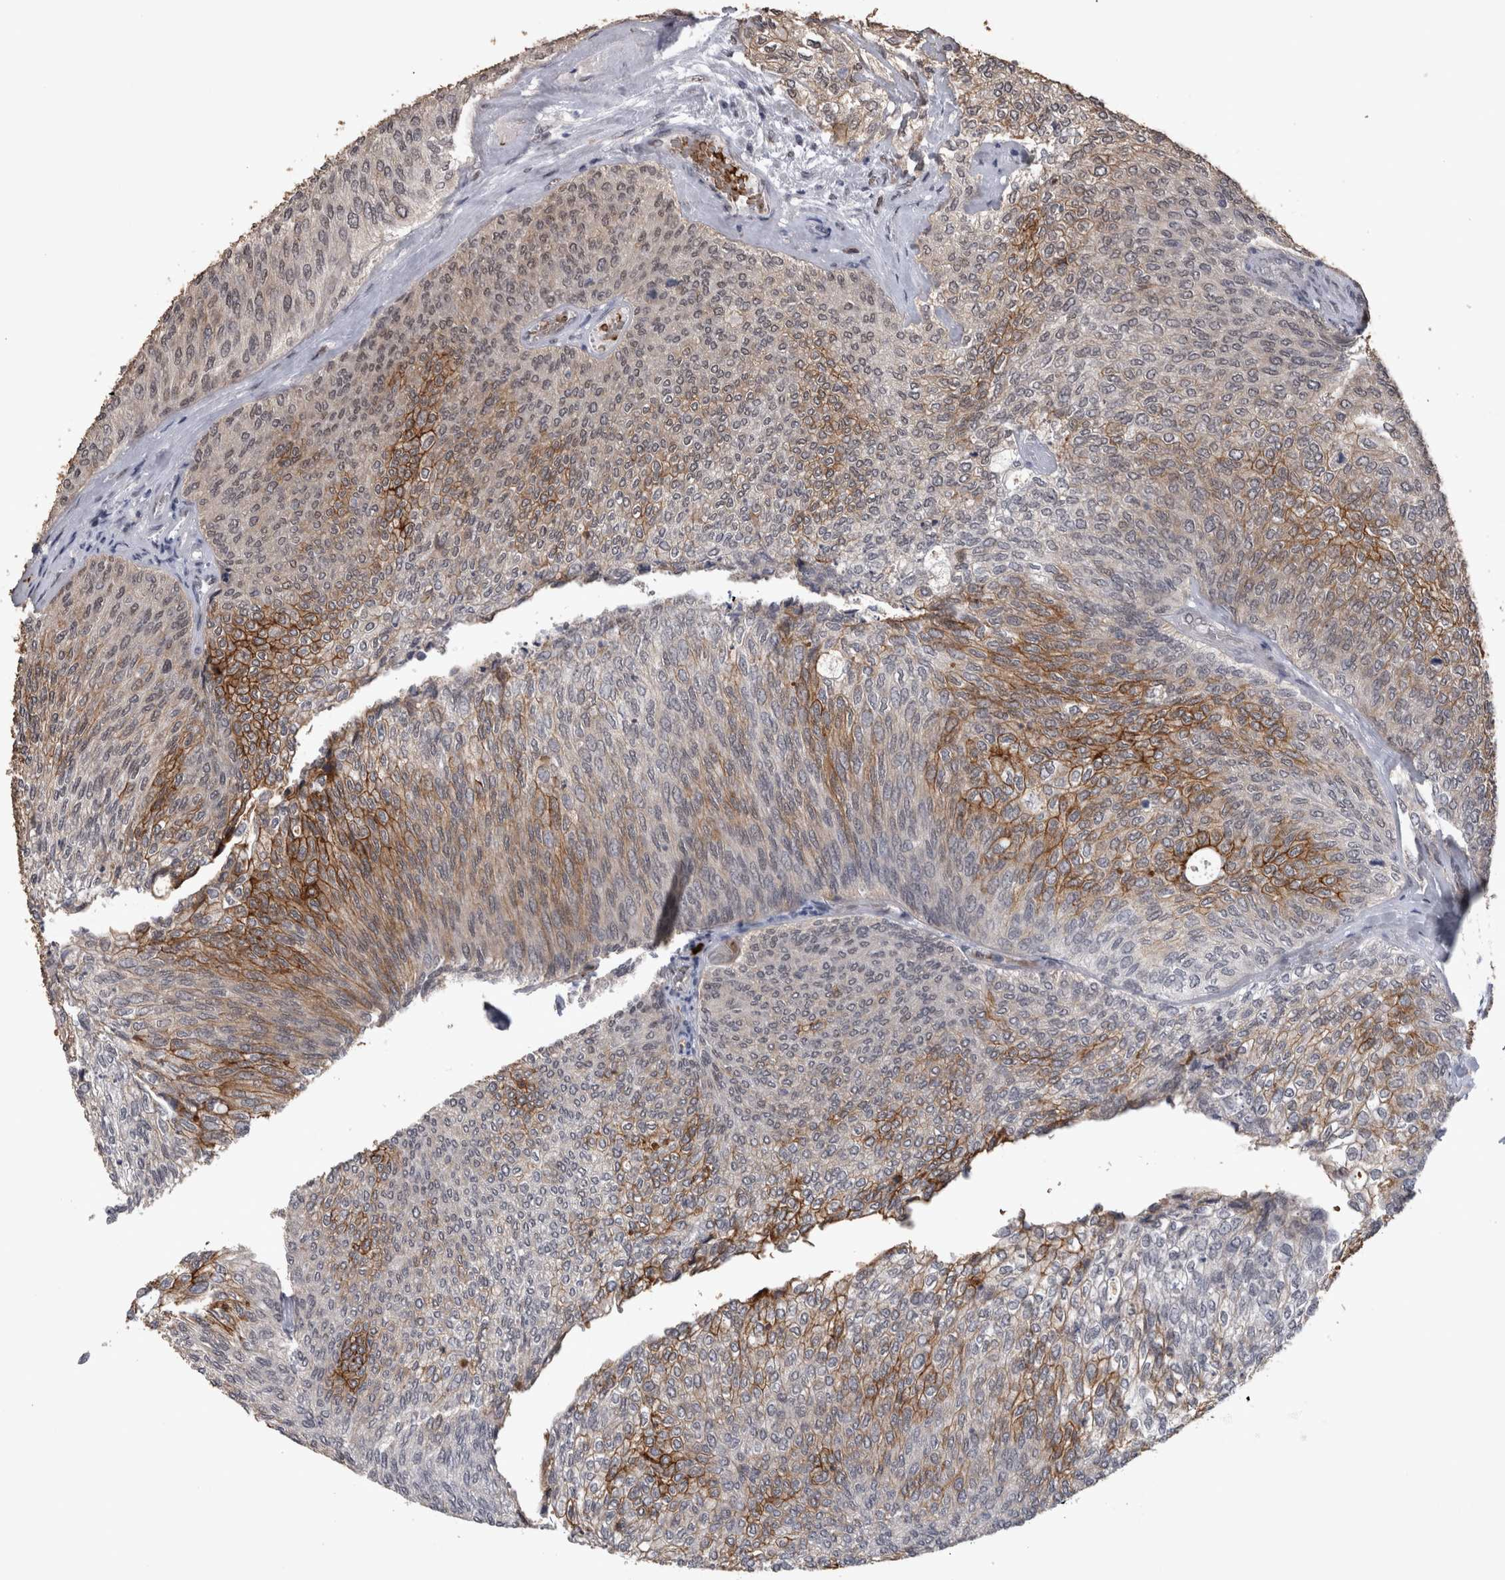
{"staining": {"intensity": "moderate", "quantity": "25%-75%", "location": "cytoplasmic/membranous,nuclear"}, "tissue": "urothelial cancer", "cell_type": "Tumor cells", "image_type": "cancer", "snomed": [{"axis": "morphology", "description": "Urothelial carcinoma, Low grade"}, {"axis": "topography", "description": "Urinary bladder"}], "caption": "Protein analysis of urothelial carcinoma (low-grade) tissue reveals moderate cytoplasmic/membranous and nuclear staining in about 25%-75% of tumor cells.", "gene": "PEBP4", "patient": {"sex": "female", "age": 79}}